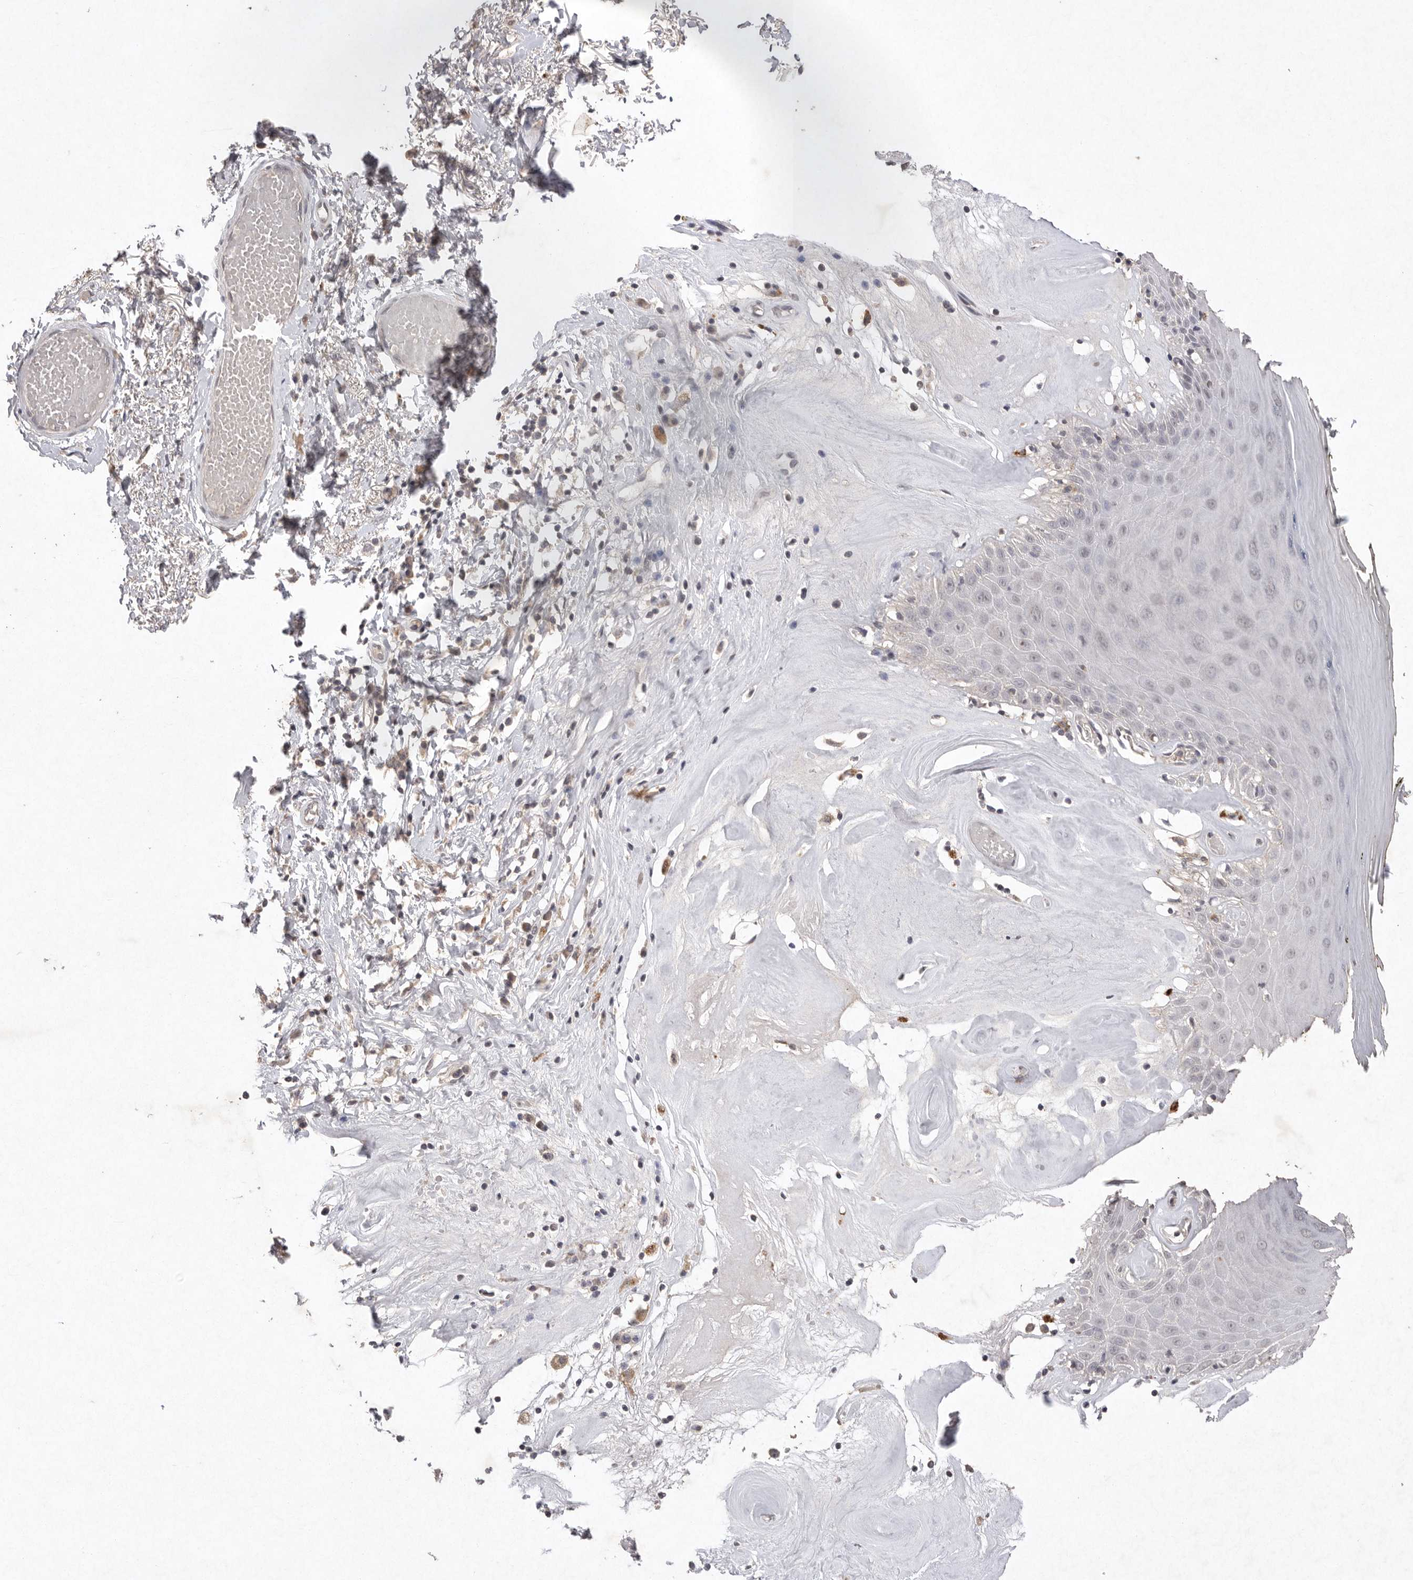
{"staining": {"intensity": "moderate", "quantity": "<25%", "location": "cytoplasmic/membranous"}, "tissue": "skin", "cell_type": "Epidermal cells", "image_type": "normal", "snomed": [{"axis": "morphology", "description": "Normal tissue, NOS"}, {"axis": "morphology", "description": "Inflammation, NOS"}, {"axis": "topography", "description": "Vulva"}], "caption": "Immunohistochemical staining of normal human skin exhibits <25% levels of moderate cytoplasmic/membranous protein staining in approximately <25% of epidermal cells. Nuclei are stained in blue.", "gene": "APLNR", "patient": {"sex": "female", "age": 84}}